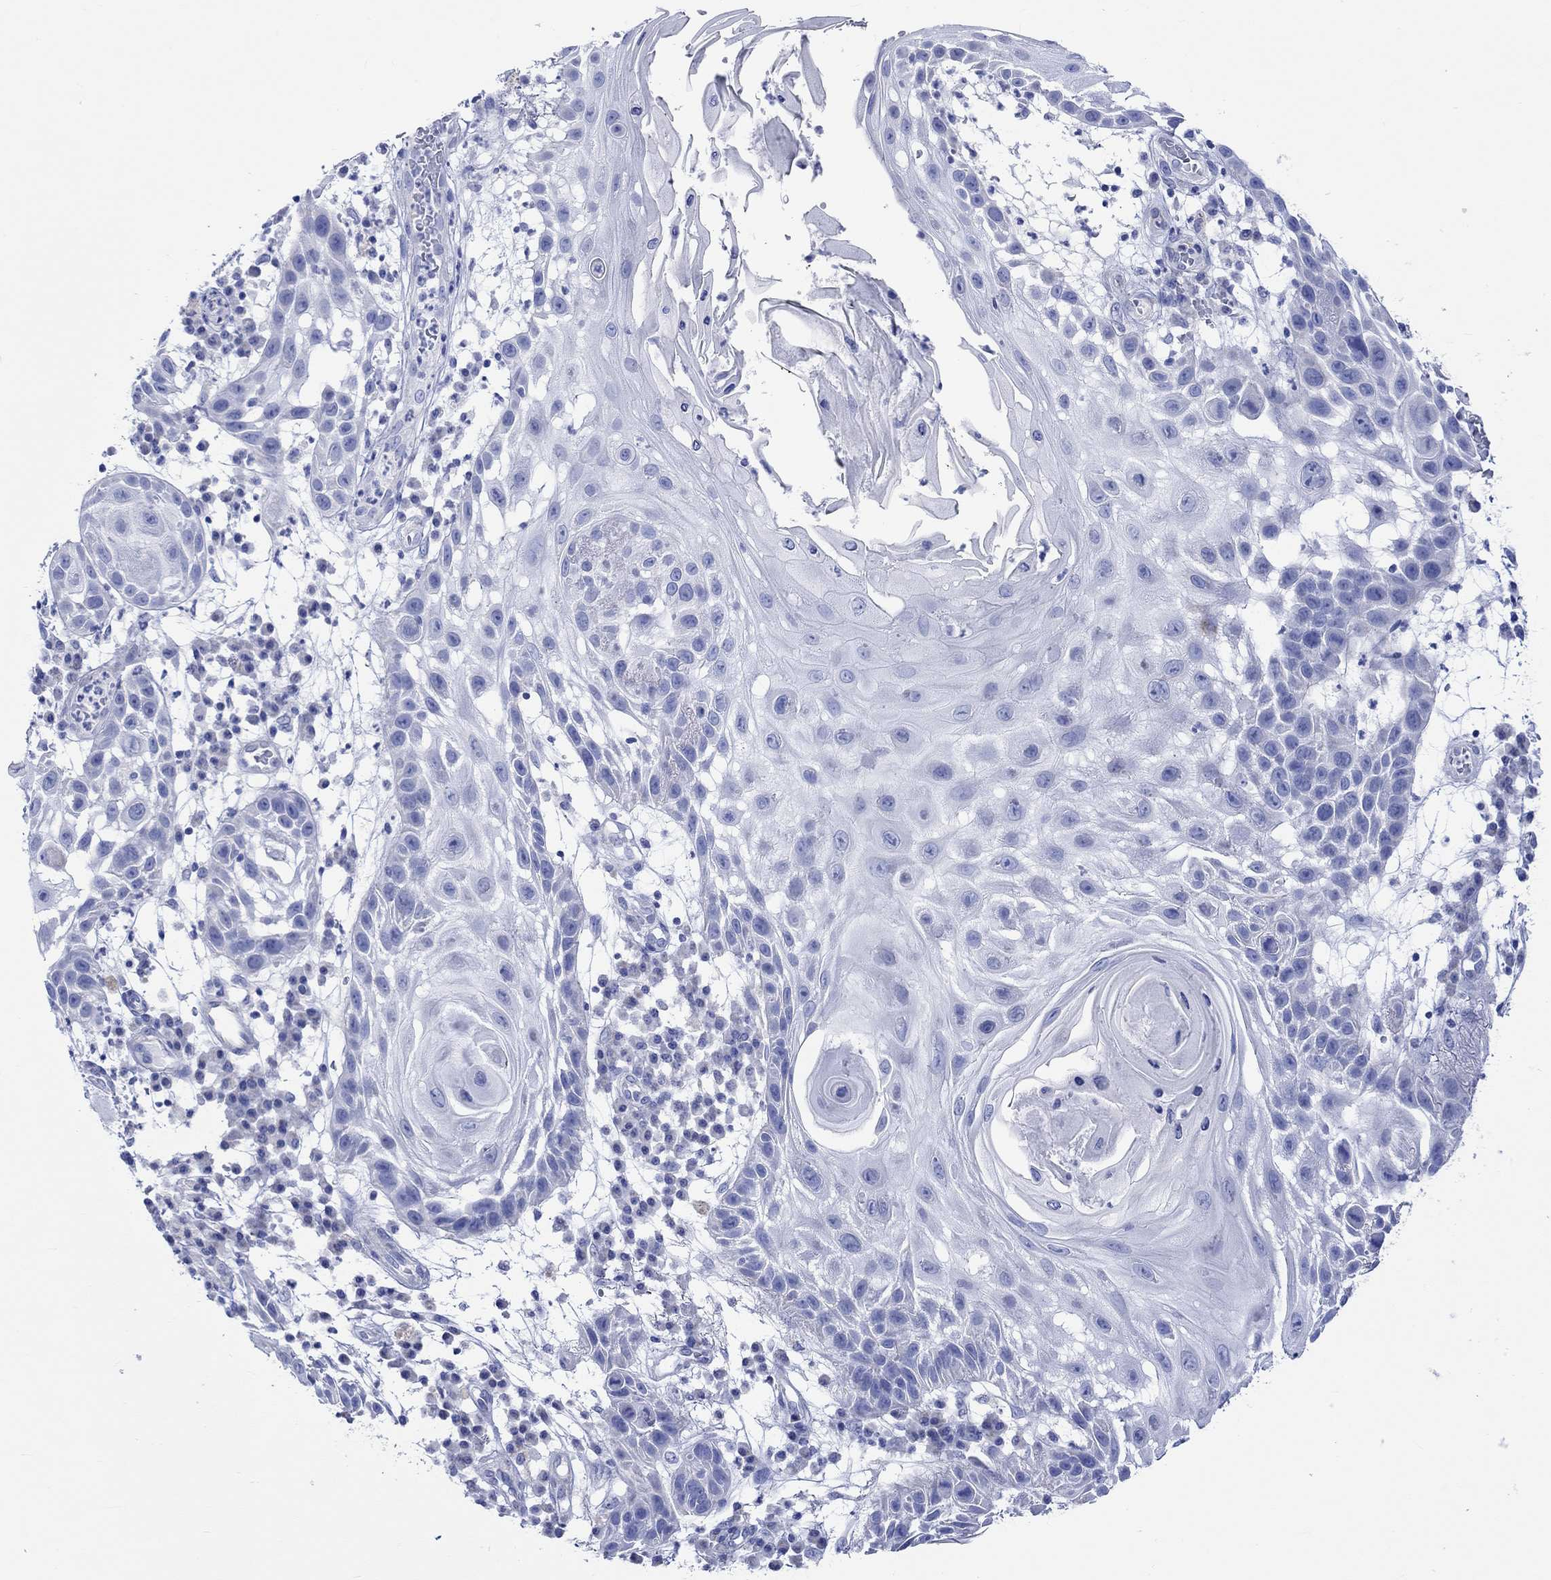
{"staining": {"intensity": "negative", "quantity": "none", "location": "none"}, "tissue": "skin cancer", "cell_type": "Tumor cells", "image_type": "cancer", "snomed": [{"axis": "morphology", "description": "Normal tissue, NOS"}, {"axis": "morphology", "description": "Squamous cell carcinoma, NOS"}, {"axis": "topography", "description": "Skin"}], "caption": "High magnification brightfield microscopy of squamous cell carcinoma (skin) stained with DAB (brown) and counterstained with hematoxylin (blue): tumor cells show no significant expression.", "gene": "CPLX2", "patient": {"sex": "male", "age": 79}}